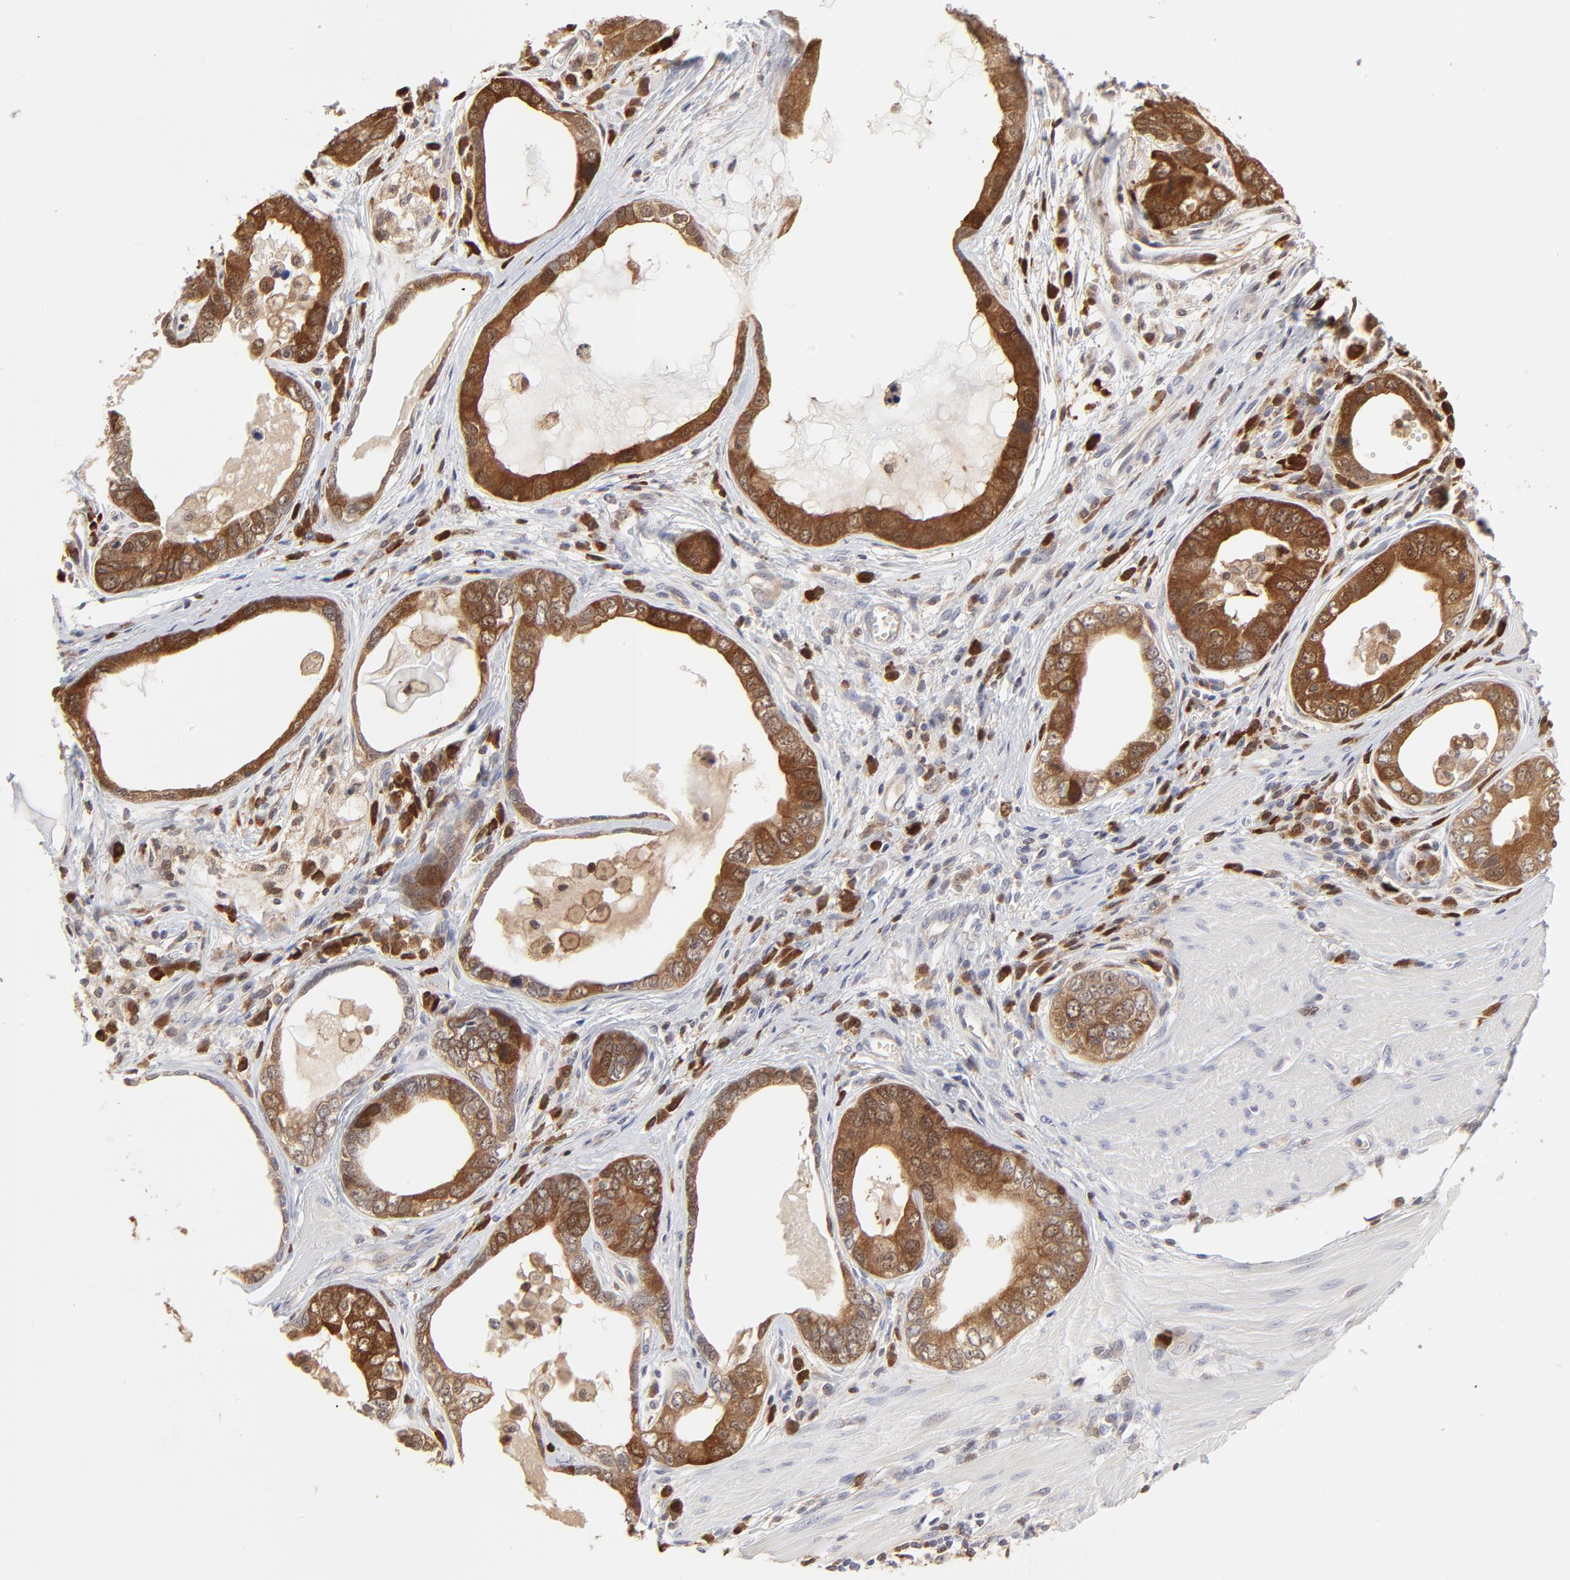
{"staining": {"intensity": "moderate", "quantity": ">75%", "location": "cytoplasmic/membranous"}, "tissue": "stomach cancer", "cell_type": "Tumor cells", "image_type": "cancer", "snomed": [{"axis": "morphology", "description": "Adenocarcinoma, NOS"}, {"axis": "topography", "description": "Stomach, lower"}], "caption": "High-magnification brightfield microscopy of adenocarcinoma (stomach) stained with DAB (3,3'-diaminobenzidine) (brown) and counterstained with hematoxylin (blue). tumor cells exhibit moderate cytoplasmic/membranous staining is appreciated in about>75% of cells. (brown staining indicates protein expression, while blue staining denotes nuclei).", "gene": "CASP3", "patient": {"sex": "female", "age": 93}}